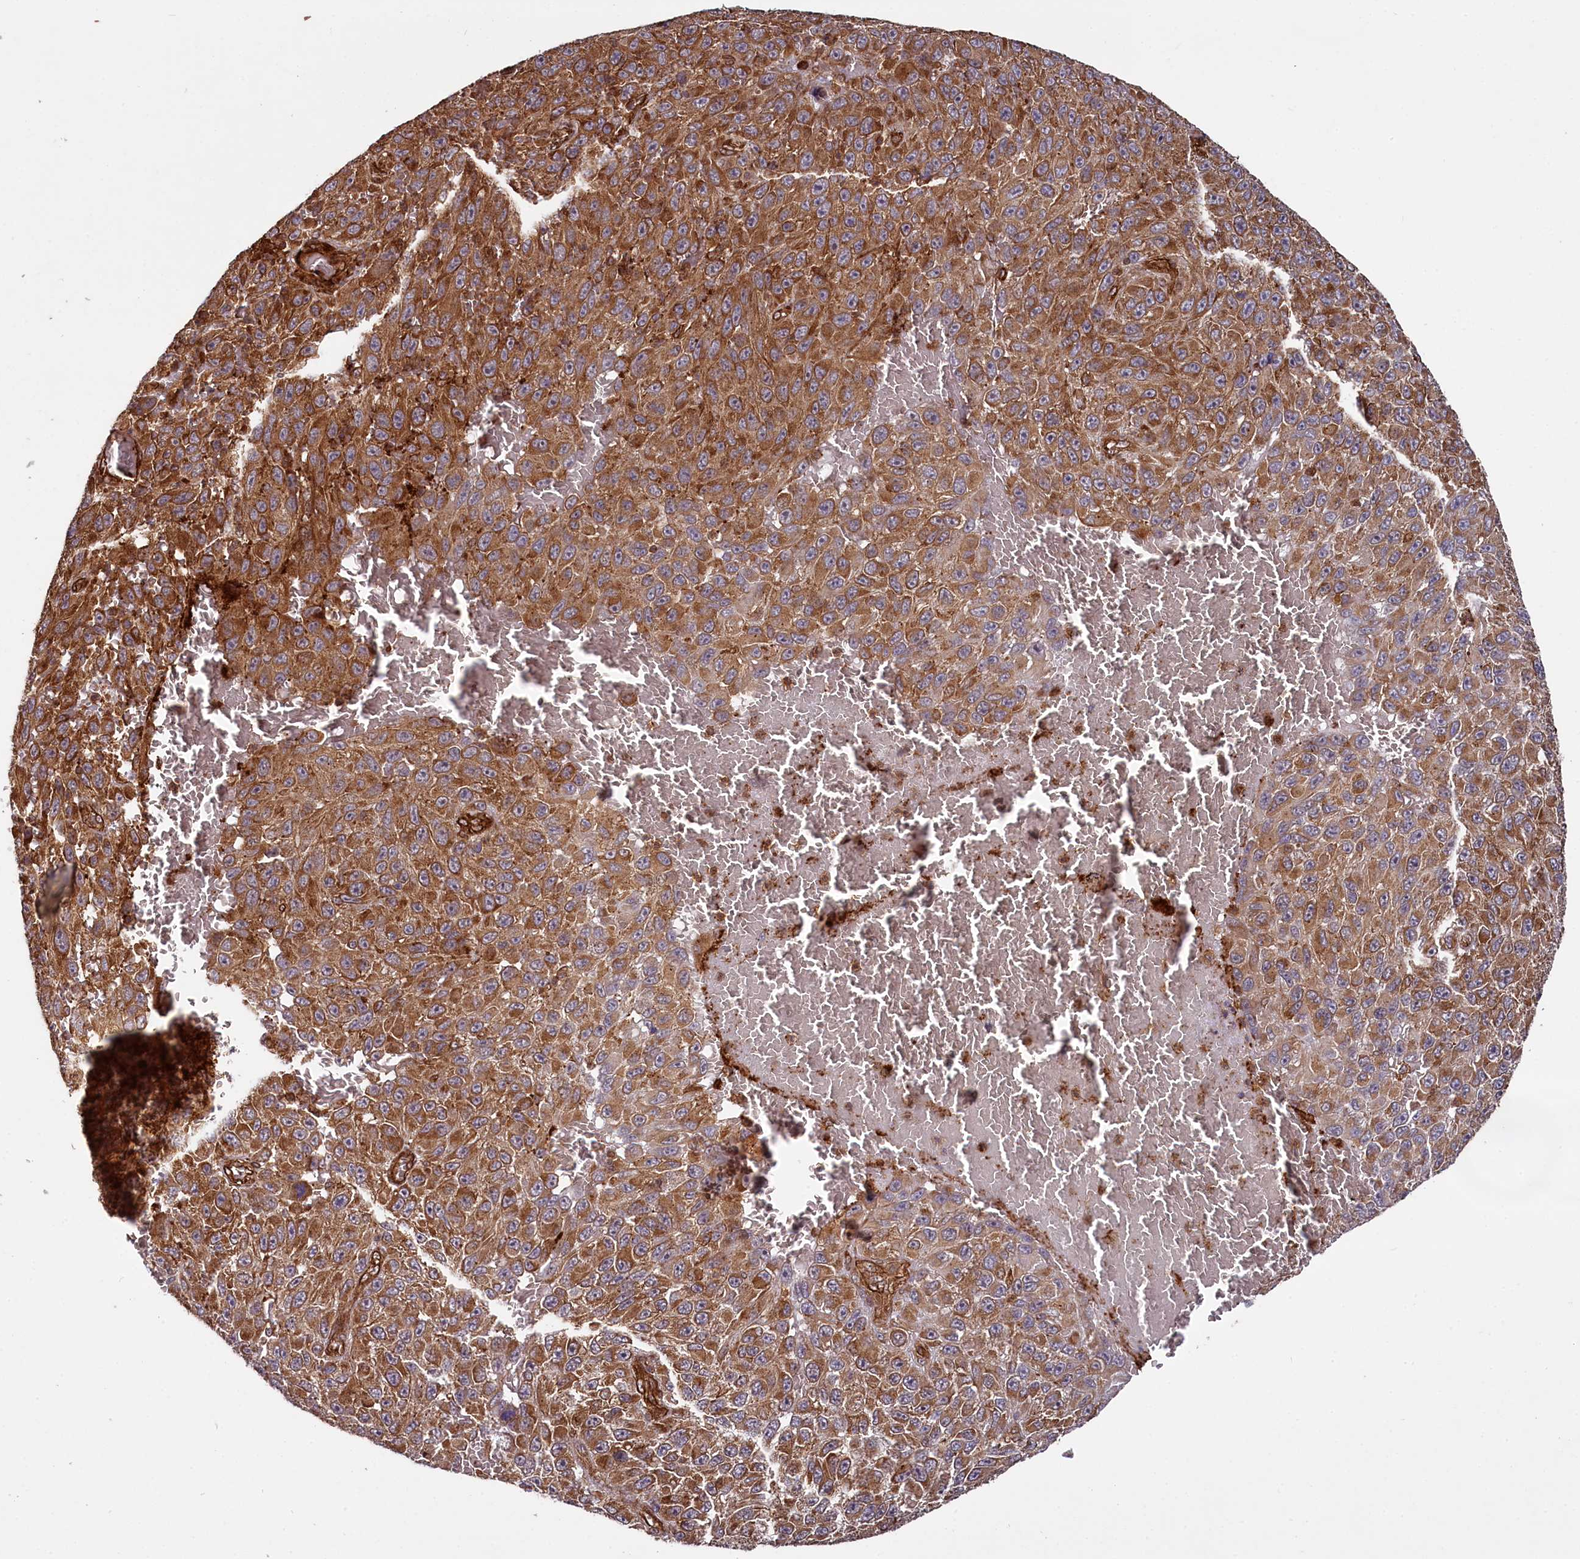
{"staining": {"intensity": "moderate", "quantity": ">75%", "location": "cytoplasmic/membranous"}, "tissue": "melanoma", "cell_type": "Tumor cells", "image_type": "cancer", "snomed": [{"axis": "morphology", "description": "Normal tissue, NOS"}, {"axis": "morphology", "description": "Malignant melanoma, NOS"}, {"axis": "topography", "description": "Skin"}], "caption": "Immunohistochemistry (IHC) (DAB (3,3'-diaminobenzidine)) staining of melanoma displays moderate cytoplasmic/membranous protein positivity in approximately >75% of tumor cells.", "gene": "SVIP", "patient": {"sex": "female", "age": 96}}